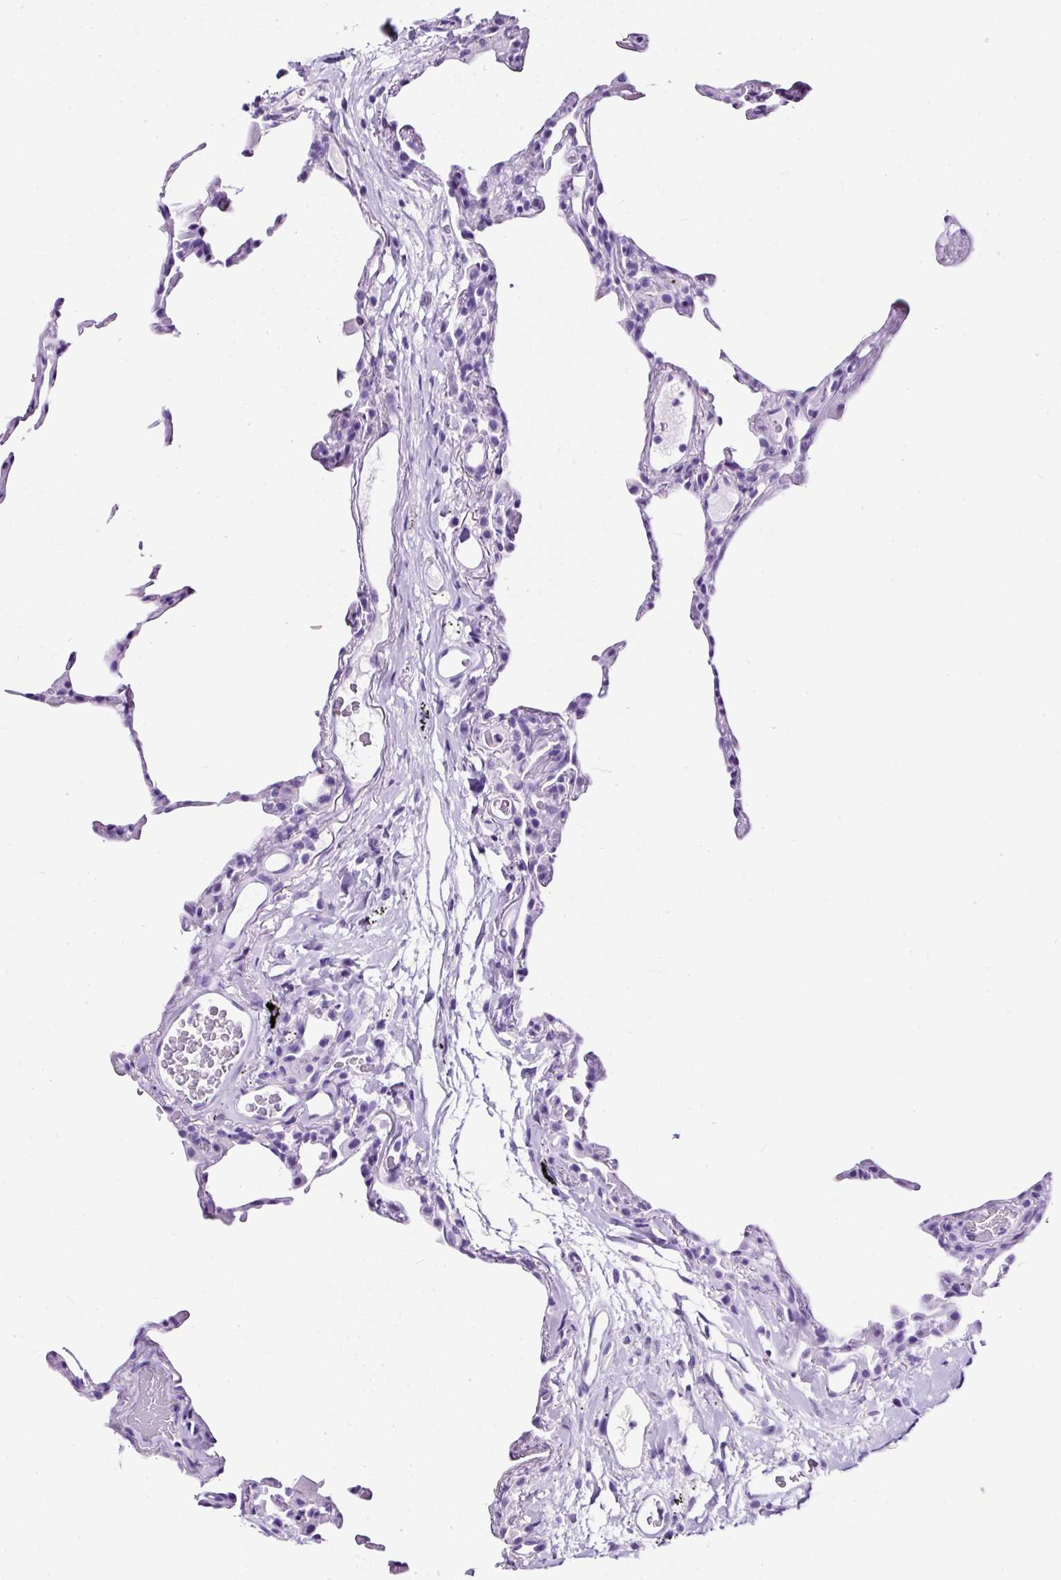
{"staining": {"intensity": "negative", "quantity": "none", "location": "none"}, "tissue": "lung", "cell_type": "Alveolar cells", "image_type": "normal", "snomed": [{"axis": "morphology", "description": "Normal tissue, NOS"}, {"axis": "topography", "description": "Lung"}], "caption": "An image of human lung is negative for staining in alveolar cells. The staining was performed using DAB (3,3'-diaminobenzidine) to visualize the protein expression in brown, while the nuclei were stained in blue with hematoxylin (Magnification: 20x).", "gene": "NTS", "patient": {"sex": "female", "age": 57}}